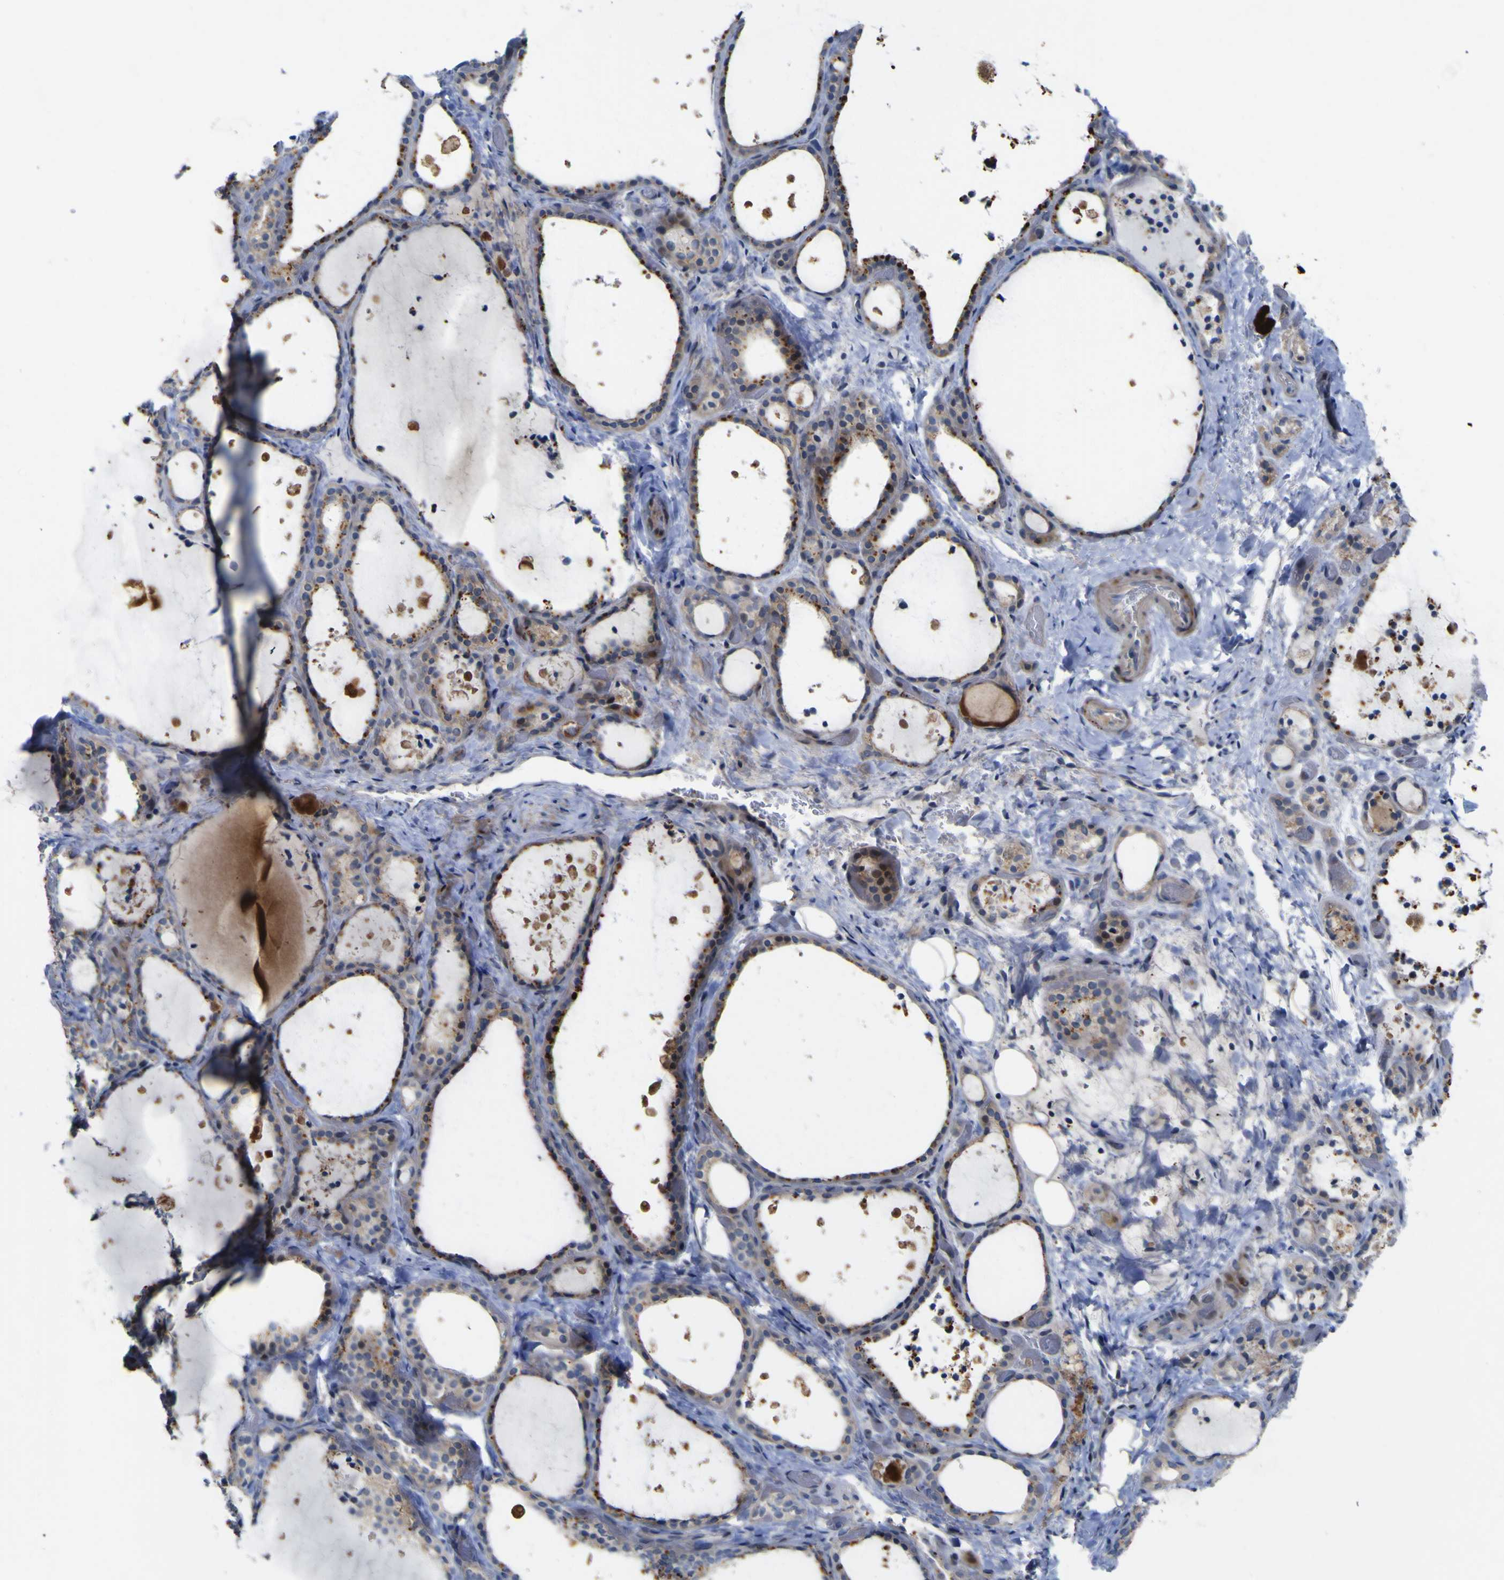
{"staining": {"intensity": "moderate", "quantity": "25%-75%", "location": "cytoplasmic/membranous"}, "tissue": "thyroid gland", "cell_type": "Glandular cells", "image_type": "normal", "snomed": [{"axis": "morphology", "description": "Normal tissue, NOS"}, {"axis": "topography", "description": "Thyroid gland"}], "caption": "An image of thyroid gland stained for a protein displays moderate cytoplasmic/membranous brown staining in glandular cells.", "gene": "NAV1", "patient": {"sex": "female", "age": 44}}